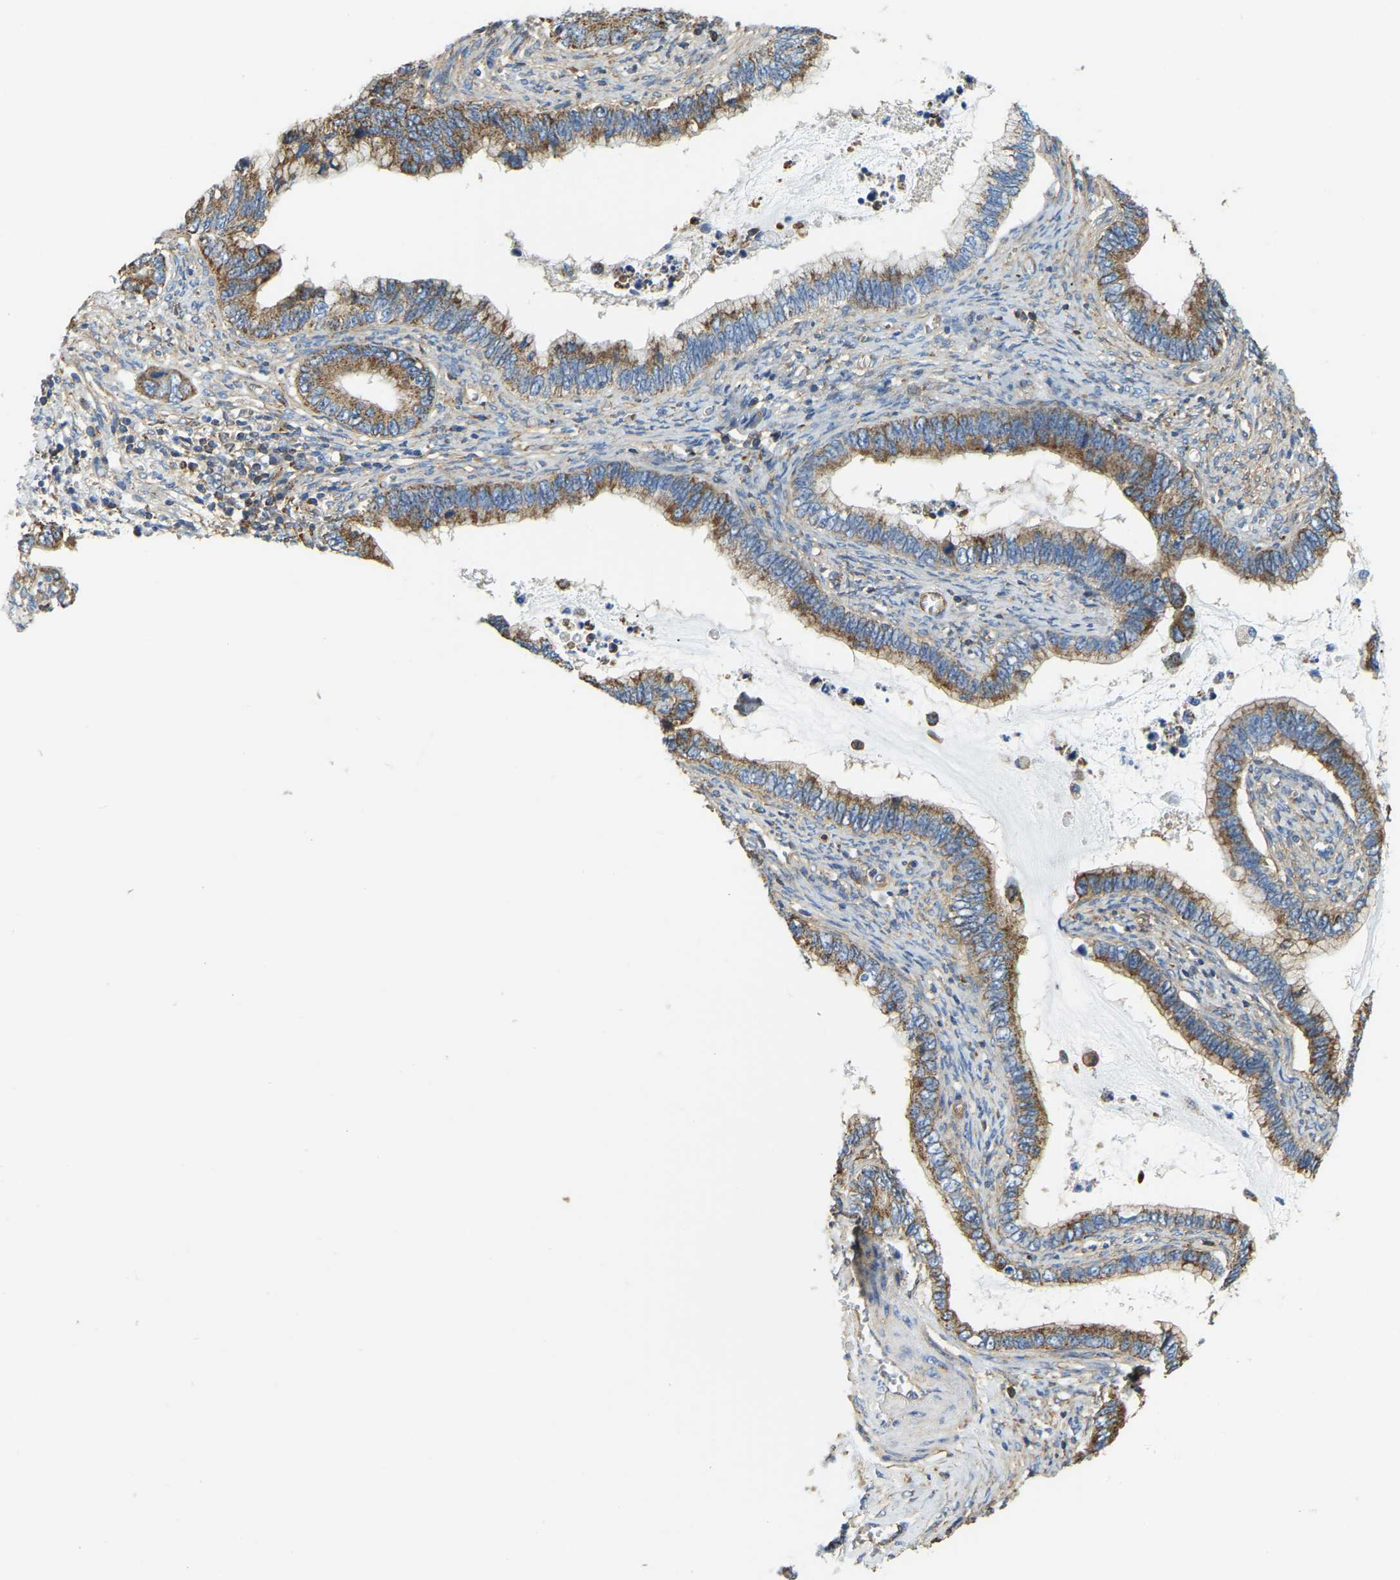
{"staining": {"intensity": "moderate", "quantity": ">75%", "location": "cytoplasmic/membranous"}, "tissue": "cervical cancer", "cell_type": "Tumor cells", "image_type": "cancer", "snomed": [{"axis": "morphology", "description": "Adenocarcinoma, NOS"}, {"axis": "topography", "description": "Cervix"}], "caption": "Cervical adenocarcinoma stained for a protein shows moderate cytoplasmic/membranous positivity in tumor cells.", "gene": "AHNAK", "patient": {"sex": "female", "age": 44}}